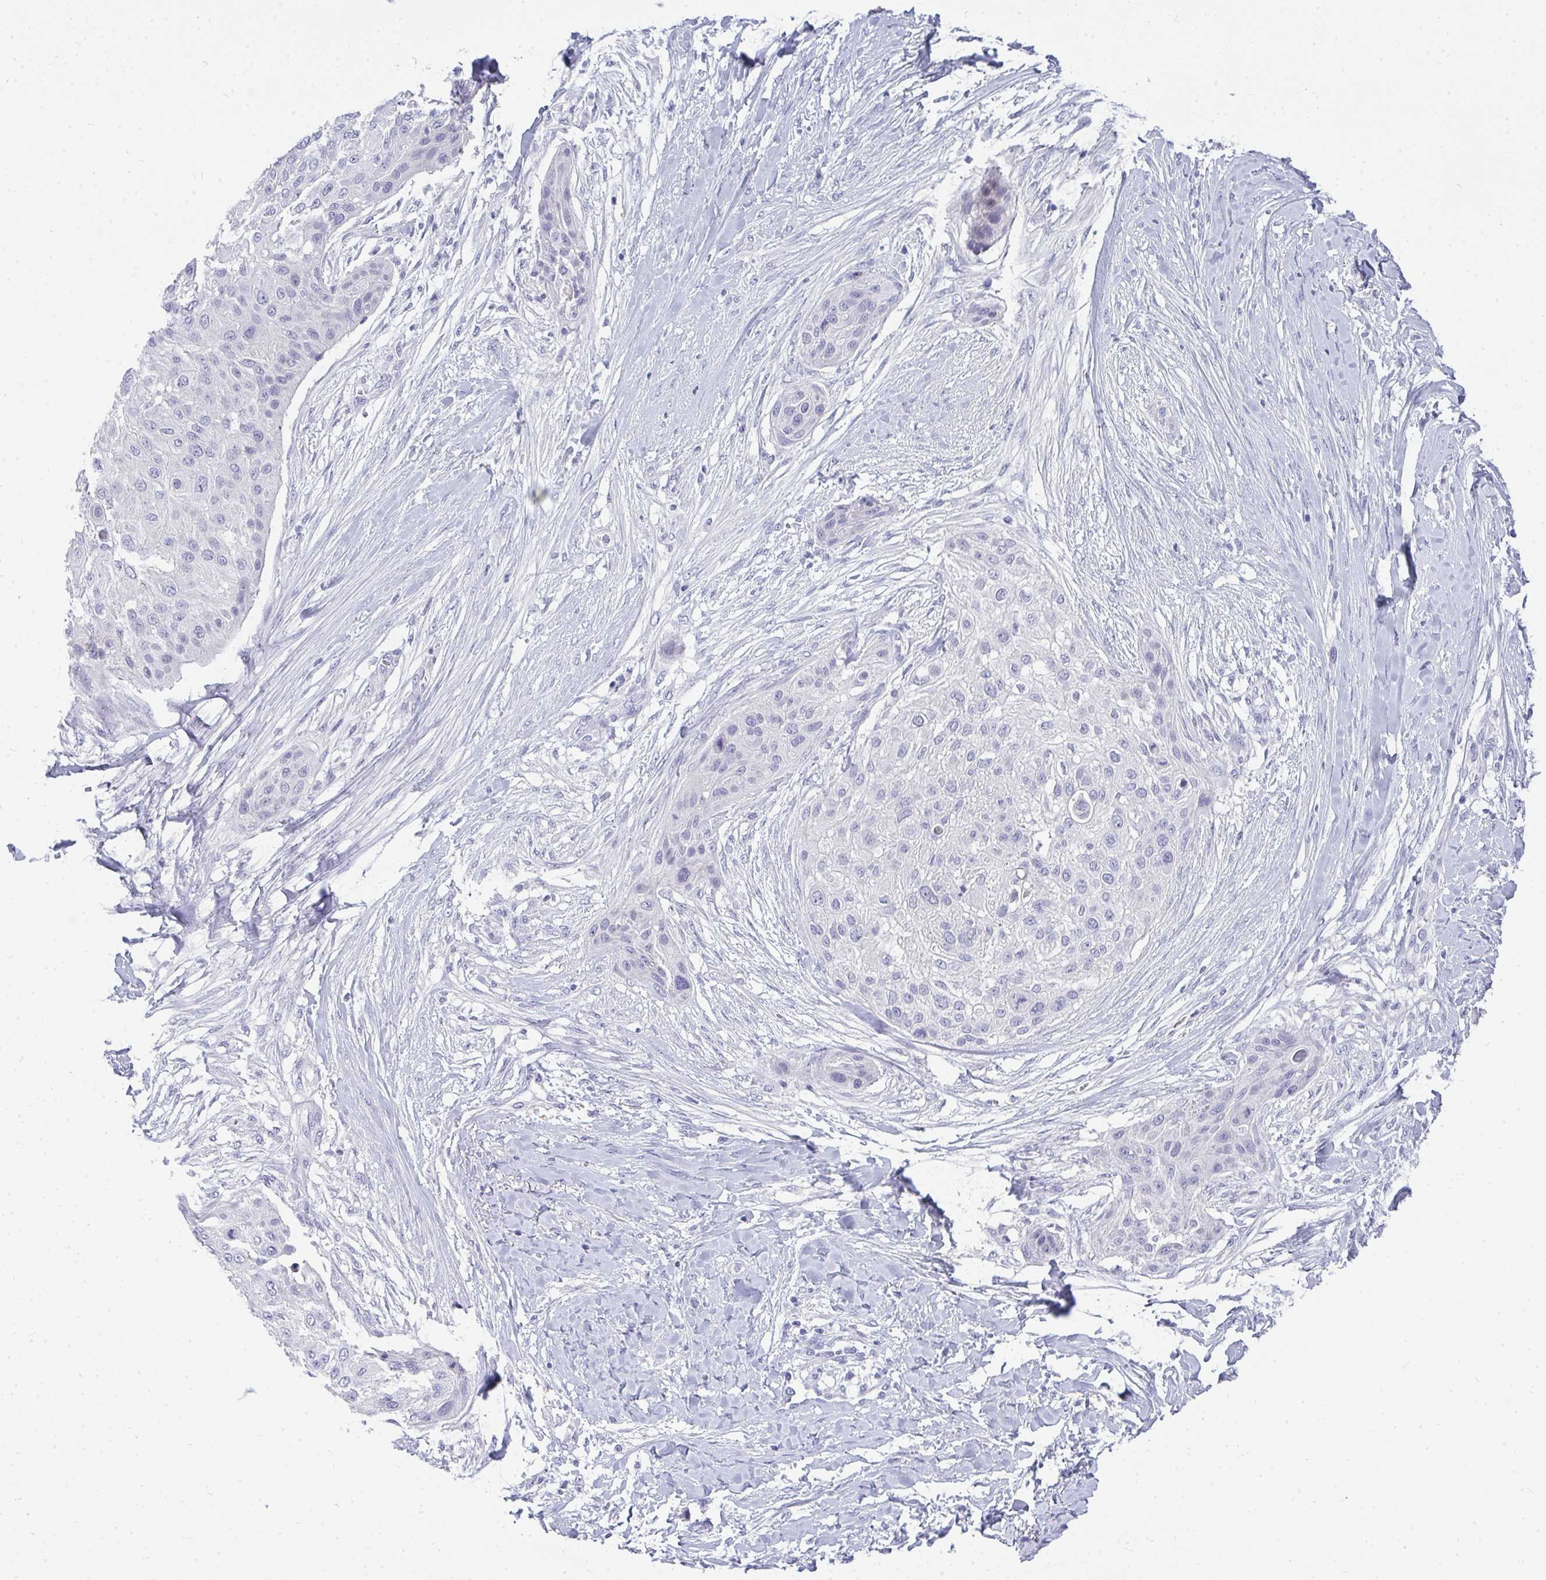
{"staining": {"intensity": "negative", "quantity": "none", "location": "none"}, "tissue": "skin cancer", "cell_type": "Tumor cells", "image_type": "cancer", "snomed": [{"axis": "morphology", "description": "Squamous cell carcinoma, NOS"}, {"axis": "topography", "description": "Skin"}], "caption": "Skin cancer stained for a protein using immunohistochemistry (IHC) exhibits no positivity tumor cells.", "gene": "TMEM82", "patient": {"sex": "female", "age": 87}}